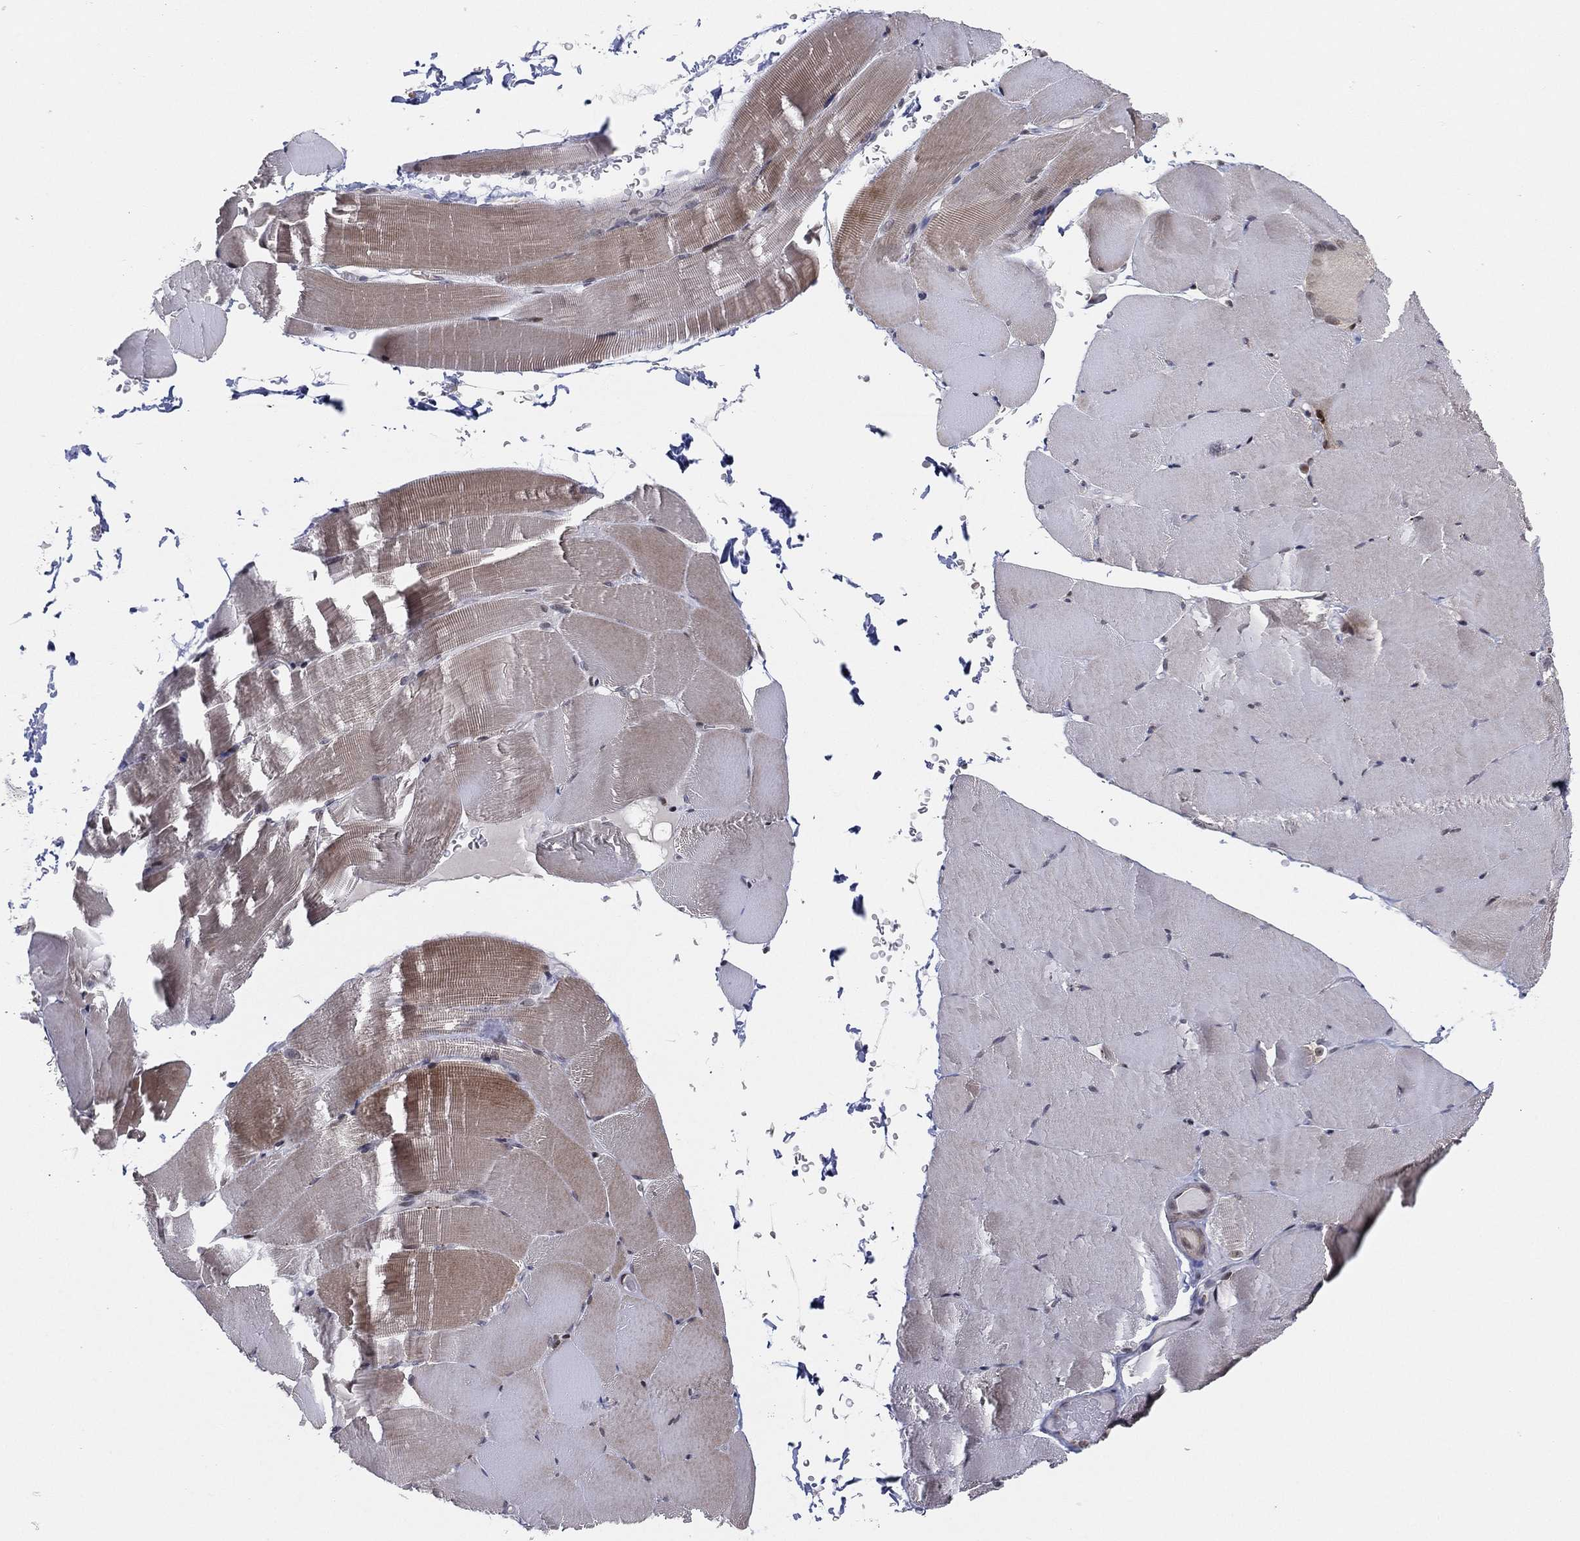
{"staining": {"intensity": "moderate", "quantity": "<25%", "location": "cytoplasmic/membranous"}, "tissue": "skeletal muscle", "cell_type": "Myocytes", "image_type": "normal", "snomed": [{"axis": "morphology", "description": "Normal tissue, NOS"}, {"axis": "topography", "description": "Skeletal muscle"}], "caption": "Immunohistochemistry image of normal skeletal muscle stained for a protein (brown), which shows low levels of moderate cytoplasmic/membranous positivity in approximately <25% of myocytes.", "gene": "TMTC4", "patient": {"sex": "female", "age": 37}}